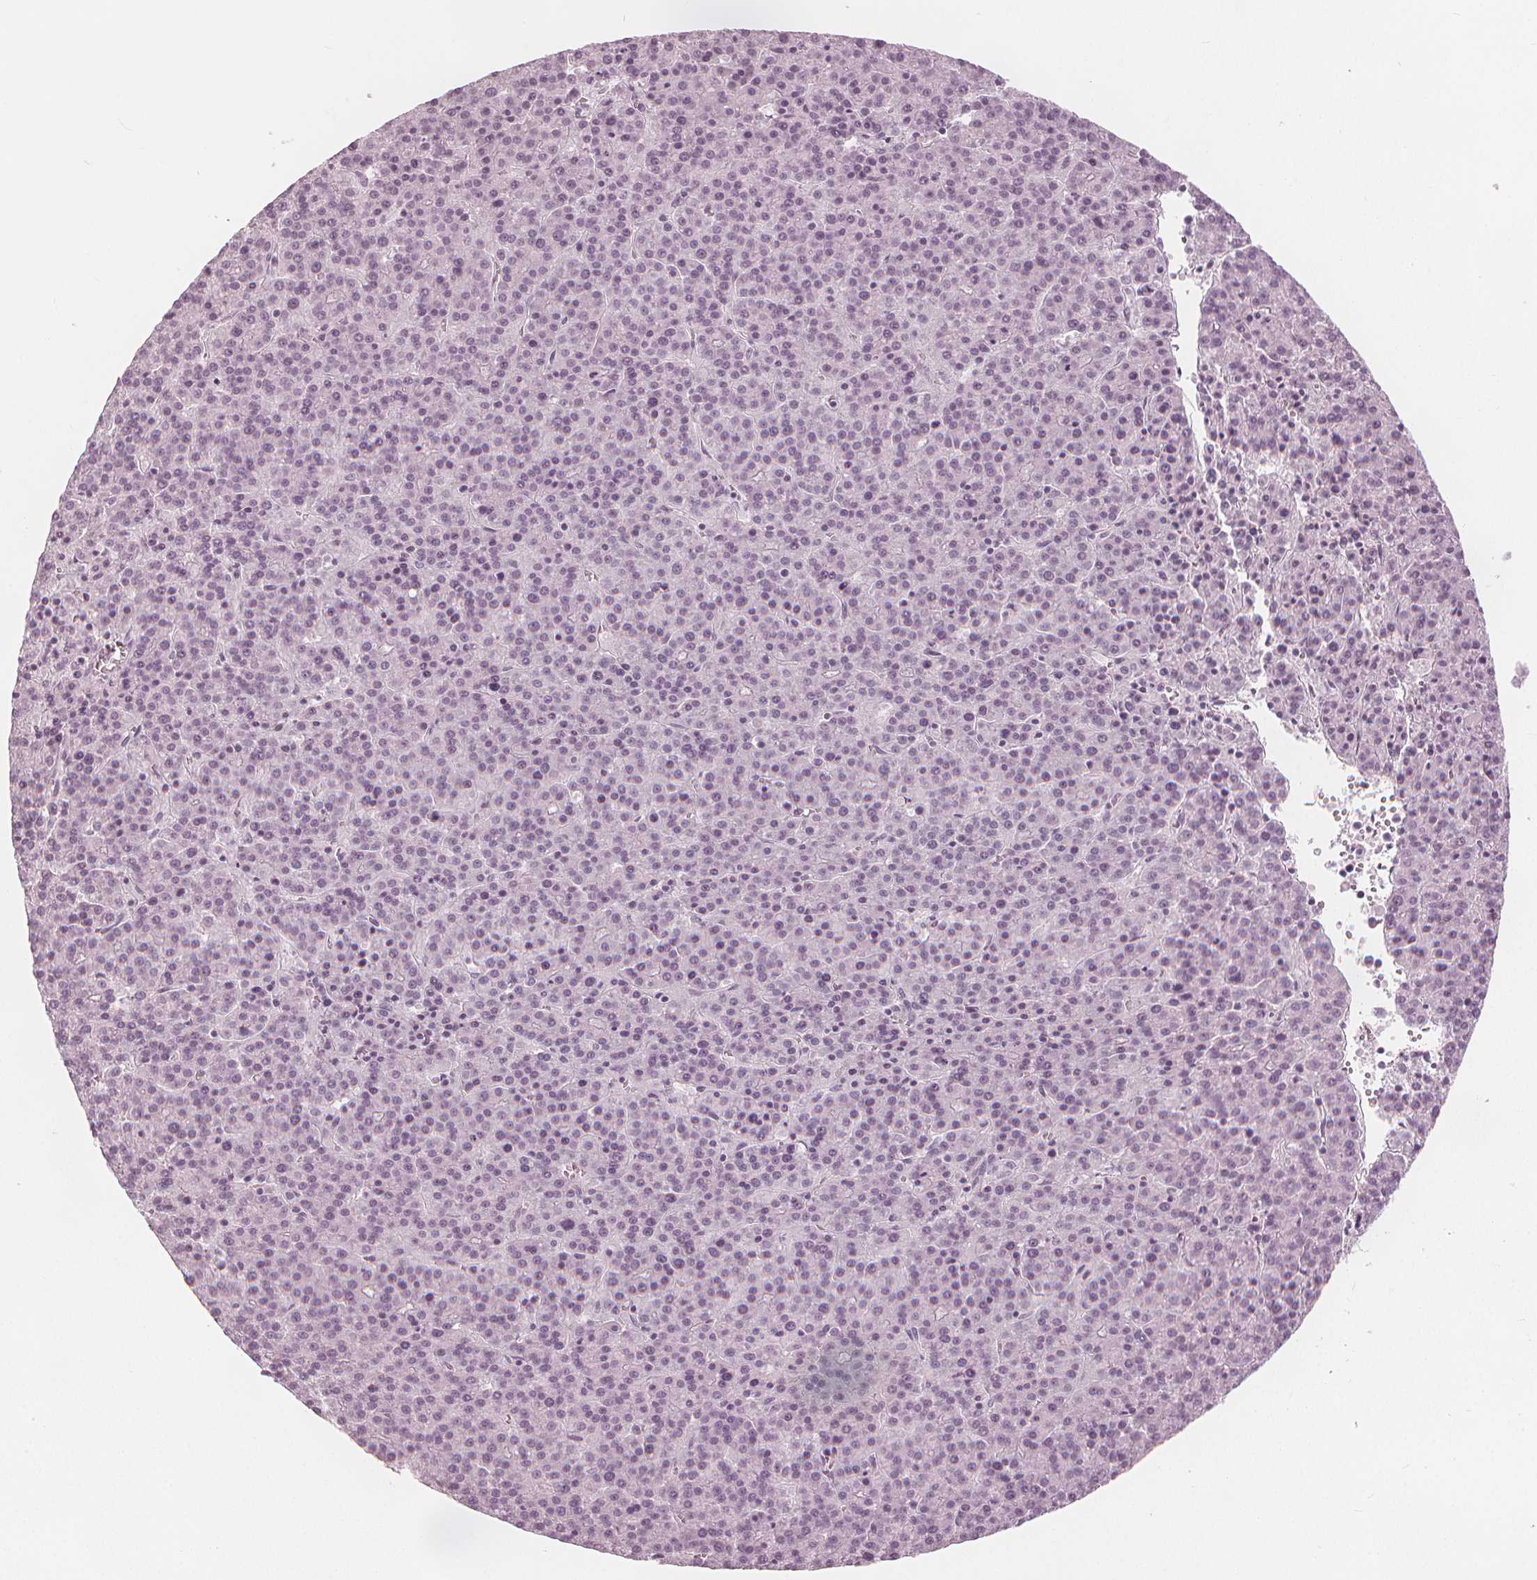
{"staining": {"intensity": "negative", "quantity": "none", "location": "none"}, "tissue": "liver cancer", "cell_type": "Tumor cells", "image_type": "cancer", "snomed": [{"axis": "morphology", "description": "Carcinoma, Hepatocellular, NOS"}, {"axis": "topography", "description": "Liver"}], "caption": "Immunohistochemistry (IHC) micrograph of neoplastic tissue: hepatocellular carcinoma (liver) stained with DAB reveals no significant protein positivity in tumor cells.", "gene": "PAEP", "patient": {"sex": "female", "age": 58}}